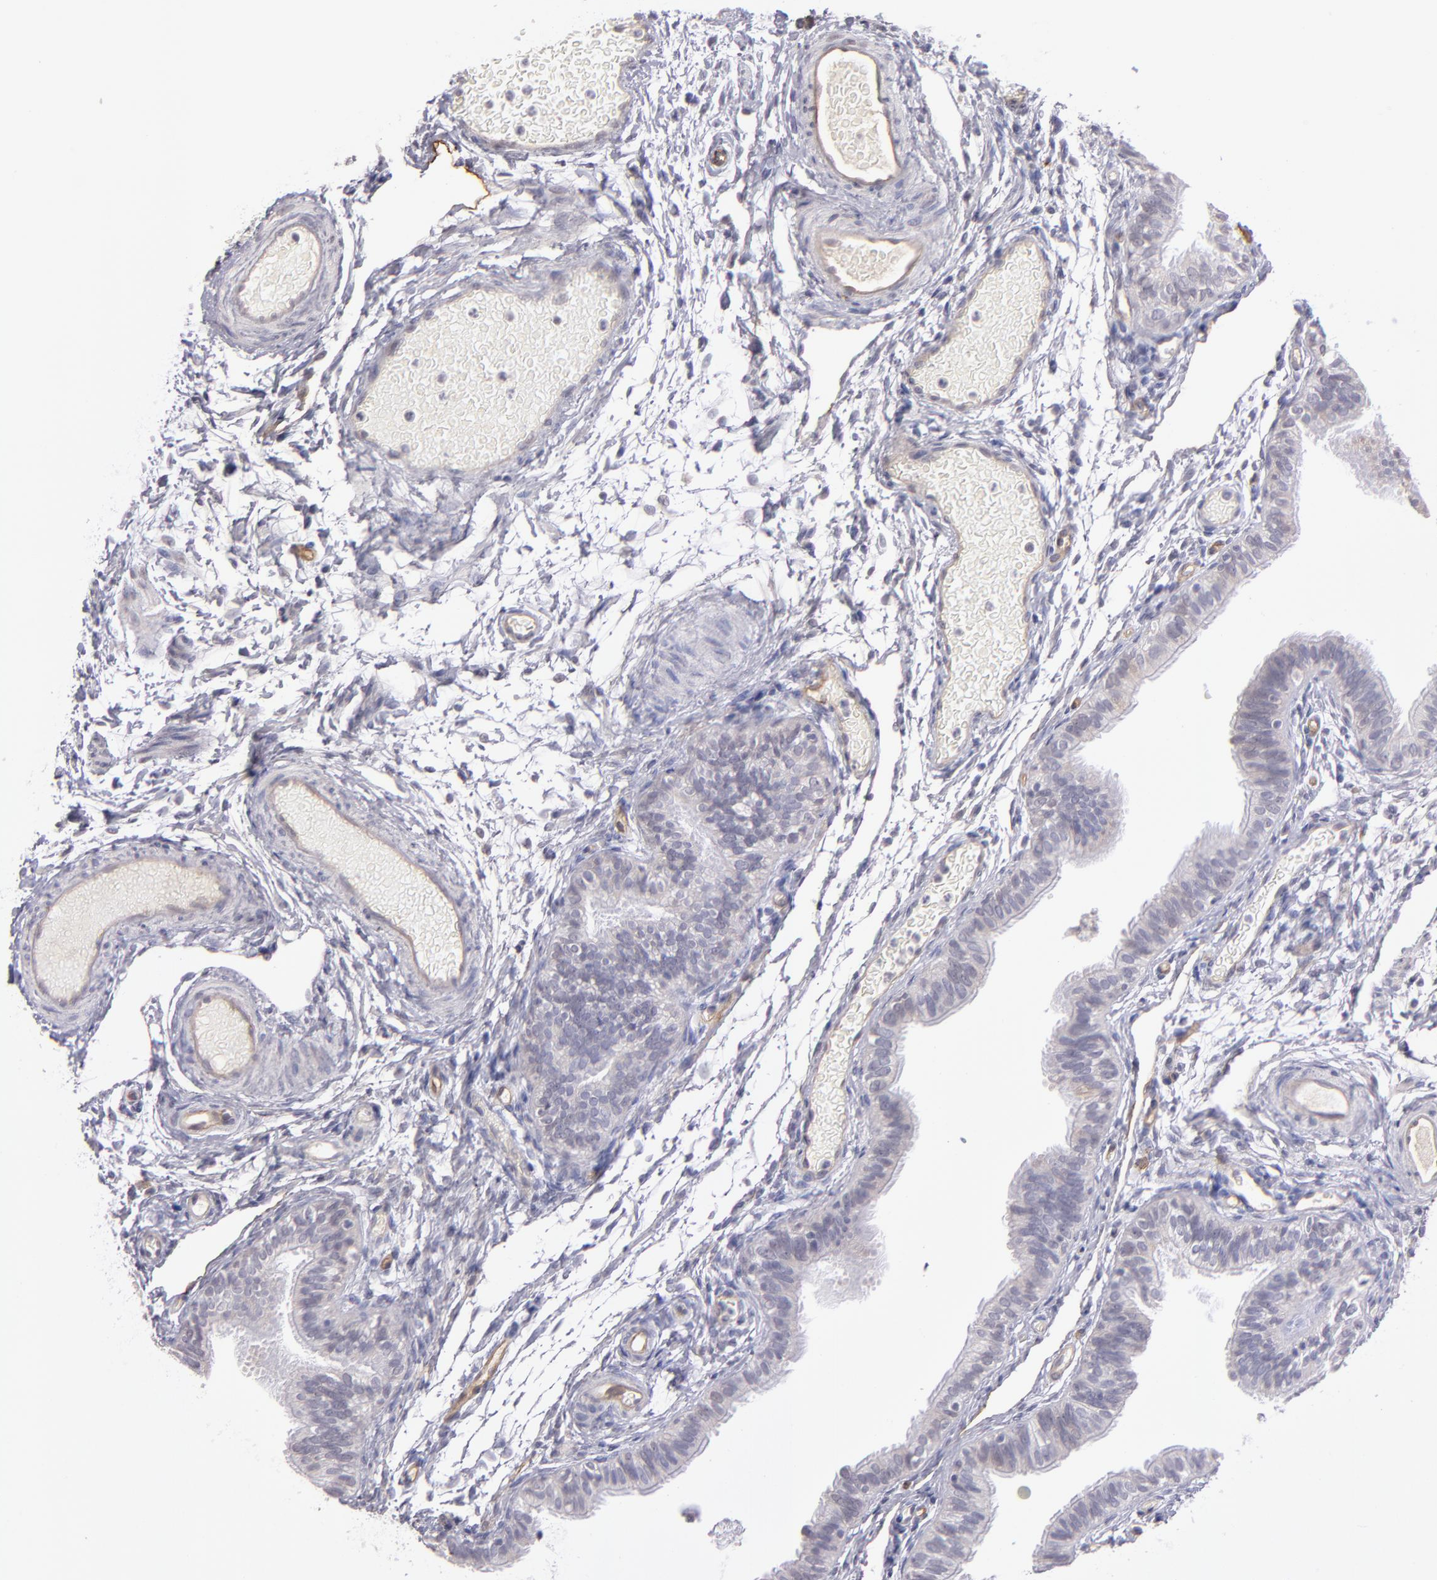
{"staining": {"intensity": "weak", "quantity": "<25%", "location": "cytoplasmic/membranous"}, "tissue": "fallopian tube", "cell_type": "Glandular cells", "image_type": "normal", "snomed": [{"axis": "morphology", "description": "Normal tissue, NOS"}, {"axis": "morphology", "description": "Dermoid, NOS"}, {"axis": "topography", "description": "Fallopian tube"}], "caption": "IHC micrograph of benign human fallopian tube stained for a protein (brown), which reveals no staining in glandular cells. (Immunohistochemistry, brightfield microscopy, high magnification).", "gene": "THBD", "patient": {"sex": "female", "age": 33}}